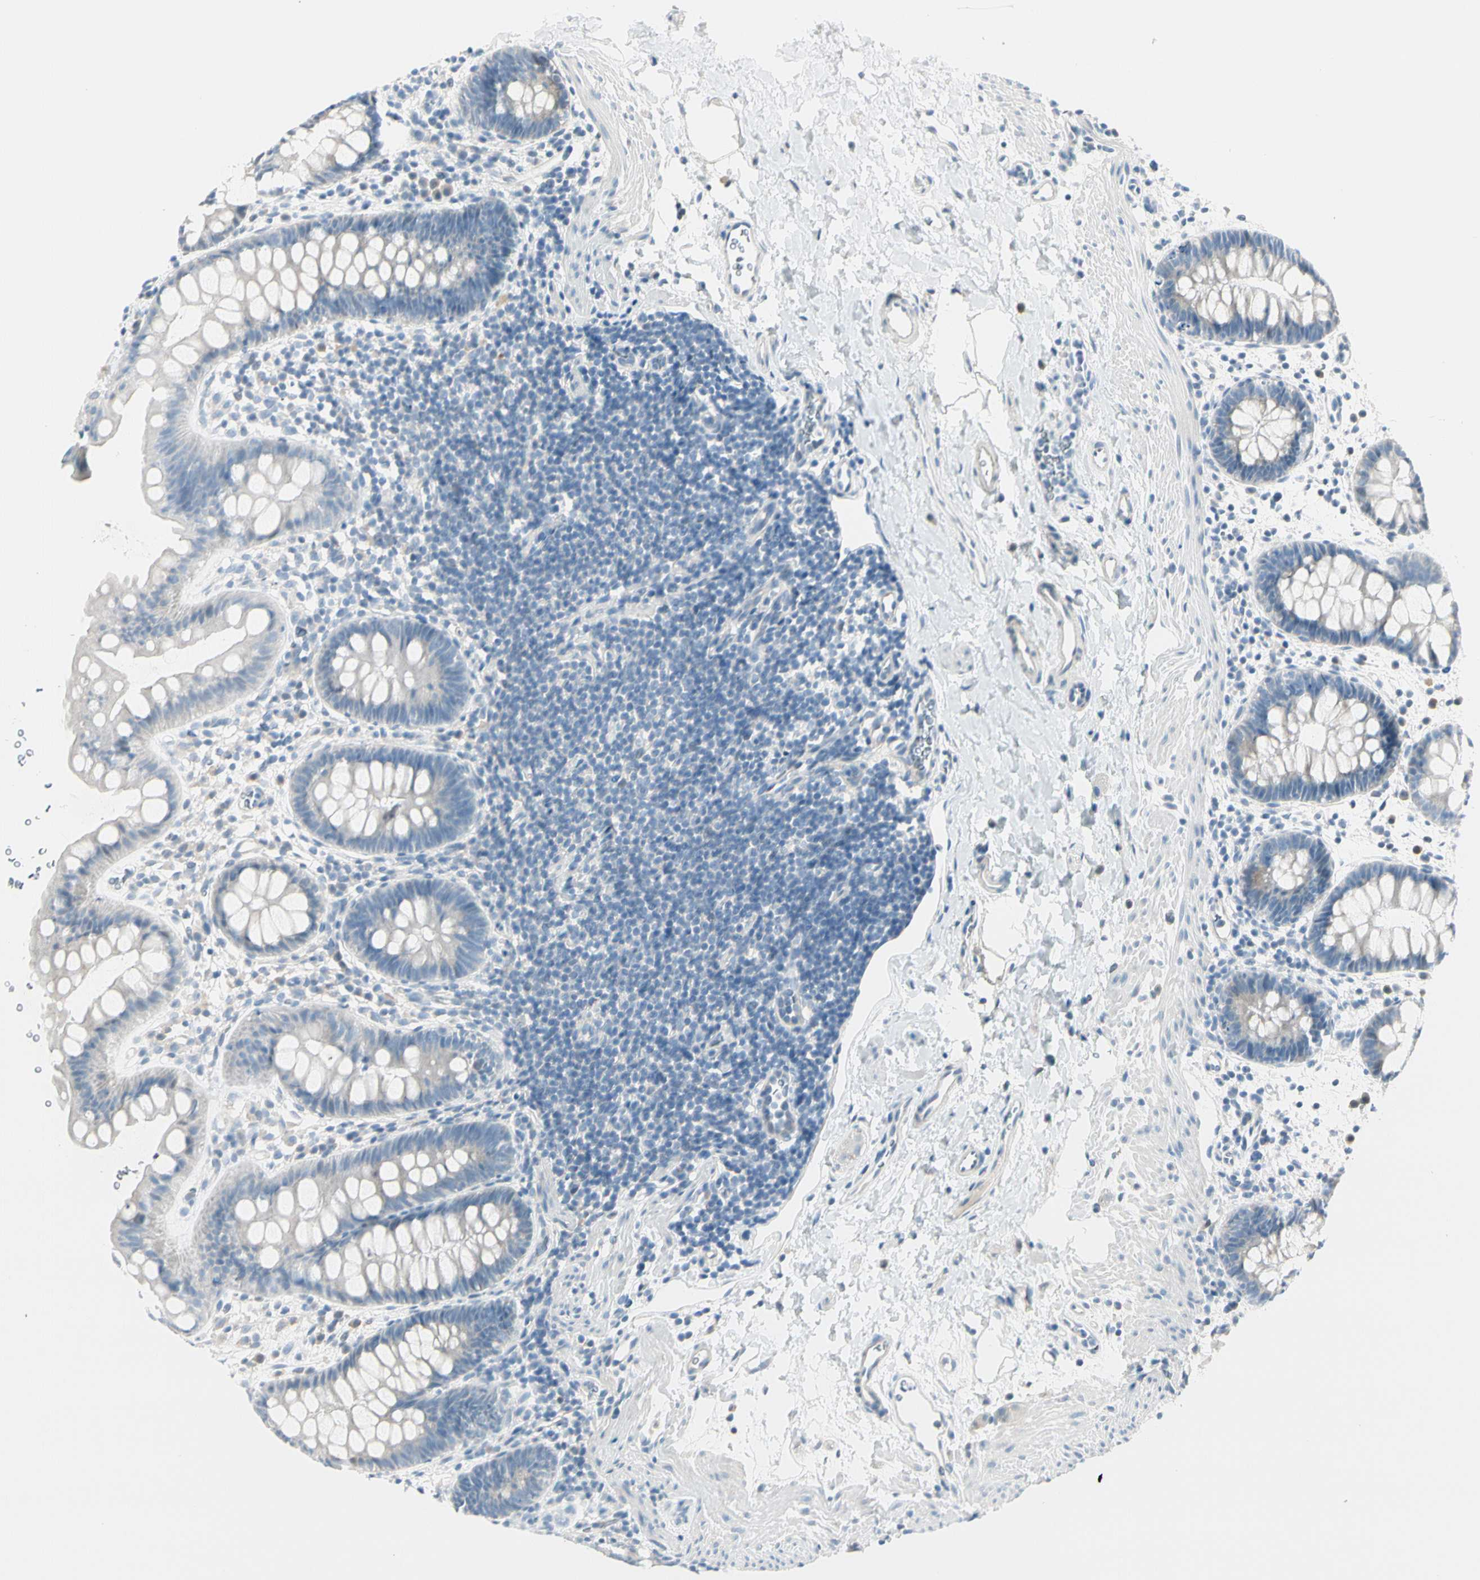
{"staining": {"intensity": "negative", "quantity": "none", "location": "none"}, "tissue": "rectum", "cell_type": "Glandular cells", "image_type": "normal", "snomed": [{"axis": "morphology", "description": "Normal tissue, NOS"}, {"axis": "topography", "description": "Rectum"}], "caption": "IHC micrograph of unremarkable rectum: human rectum stained with DAB demonstrates no significant protein positivity in glandular cells.", "gene": "PEBP1", "patient": {"sex": "female", "age": 24}}